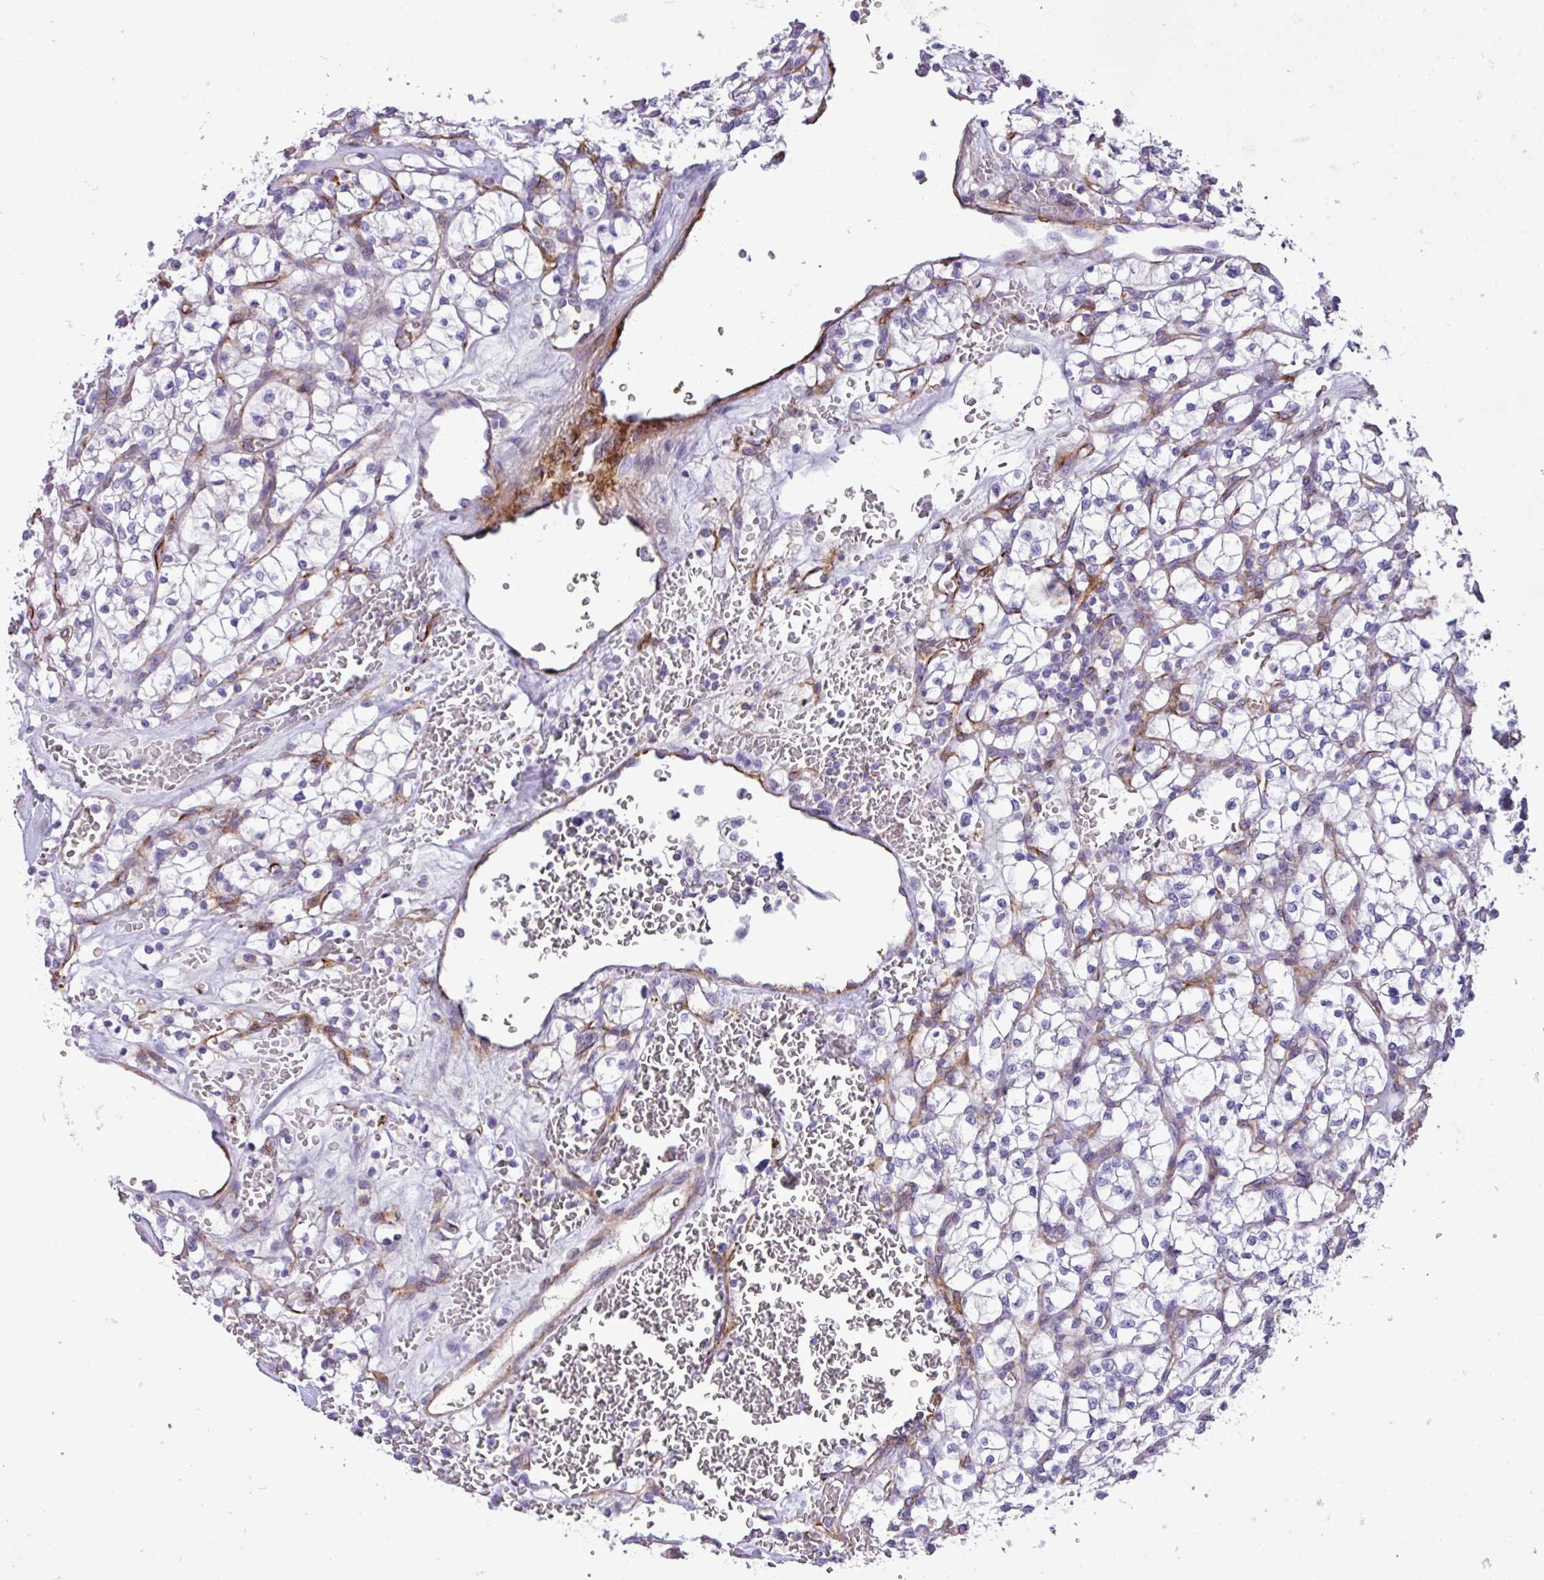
{"staining": {"intensity": "negative", "quantity": "none", "location": "none"}, "tissue": "renal cancer", "cell_type": "Tumor cells", "image_type": "cancer", "snomed": [{"axis": "morphology", "description": "Adenocarcinoma, NOS"}, {"axis": "topography", "description": "Kidney"}], "caption": "High magnification brightfield microscopy of renal cancer (adenocarcinoma) stained with DAB (3,3'-diaminobenzidine) (brown) and counterstained with hematoxylin (blue): tumor cells show no significant expression. The staining was performed using DAB (3,3'-diaminobenzidine) to visualize the protein expression in brown, while the nuclei were stained in blue with hematoxylin (Magnification: 20x).", "gene": "CD248", "patient": {"sex": "female", "age": 64}}